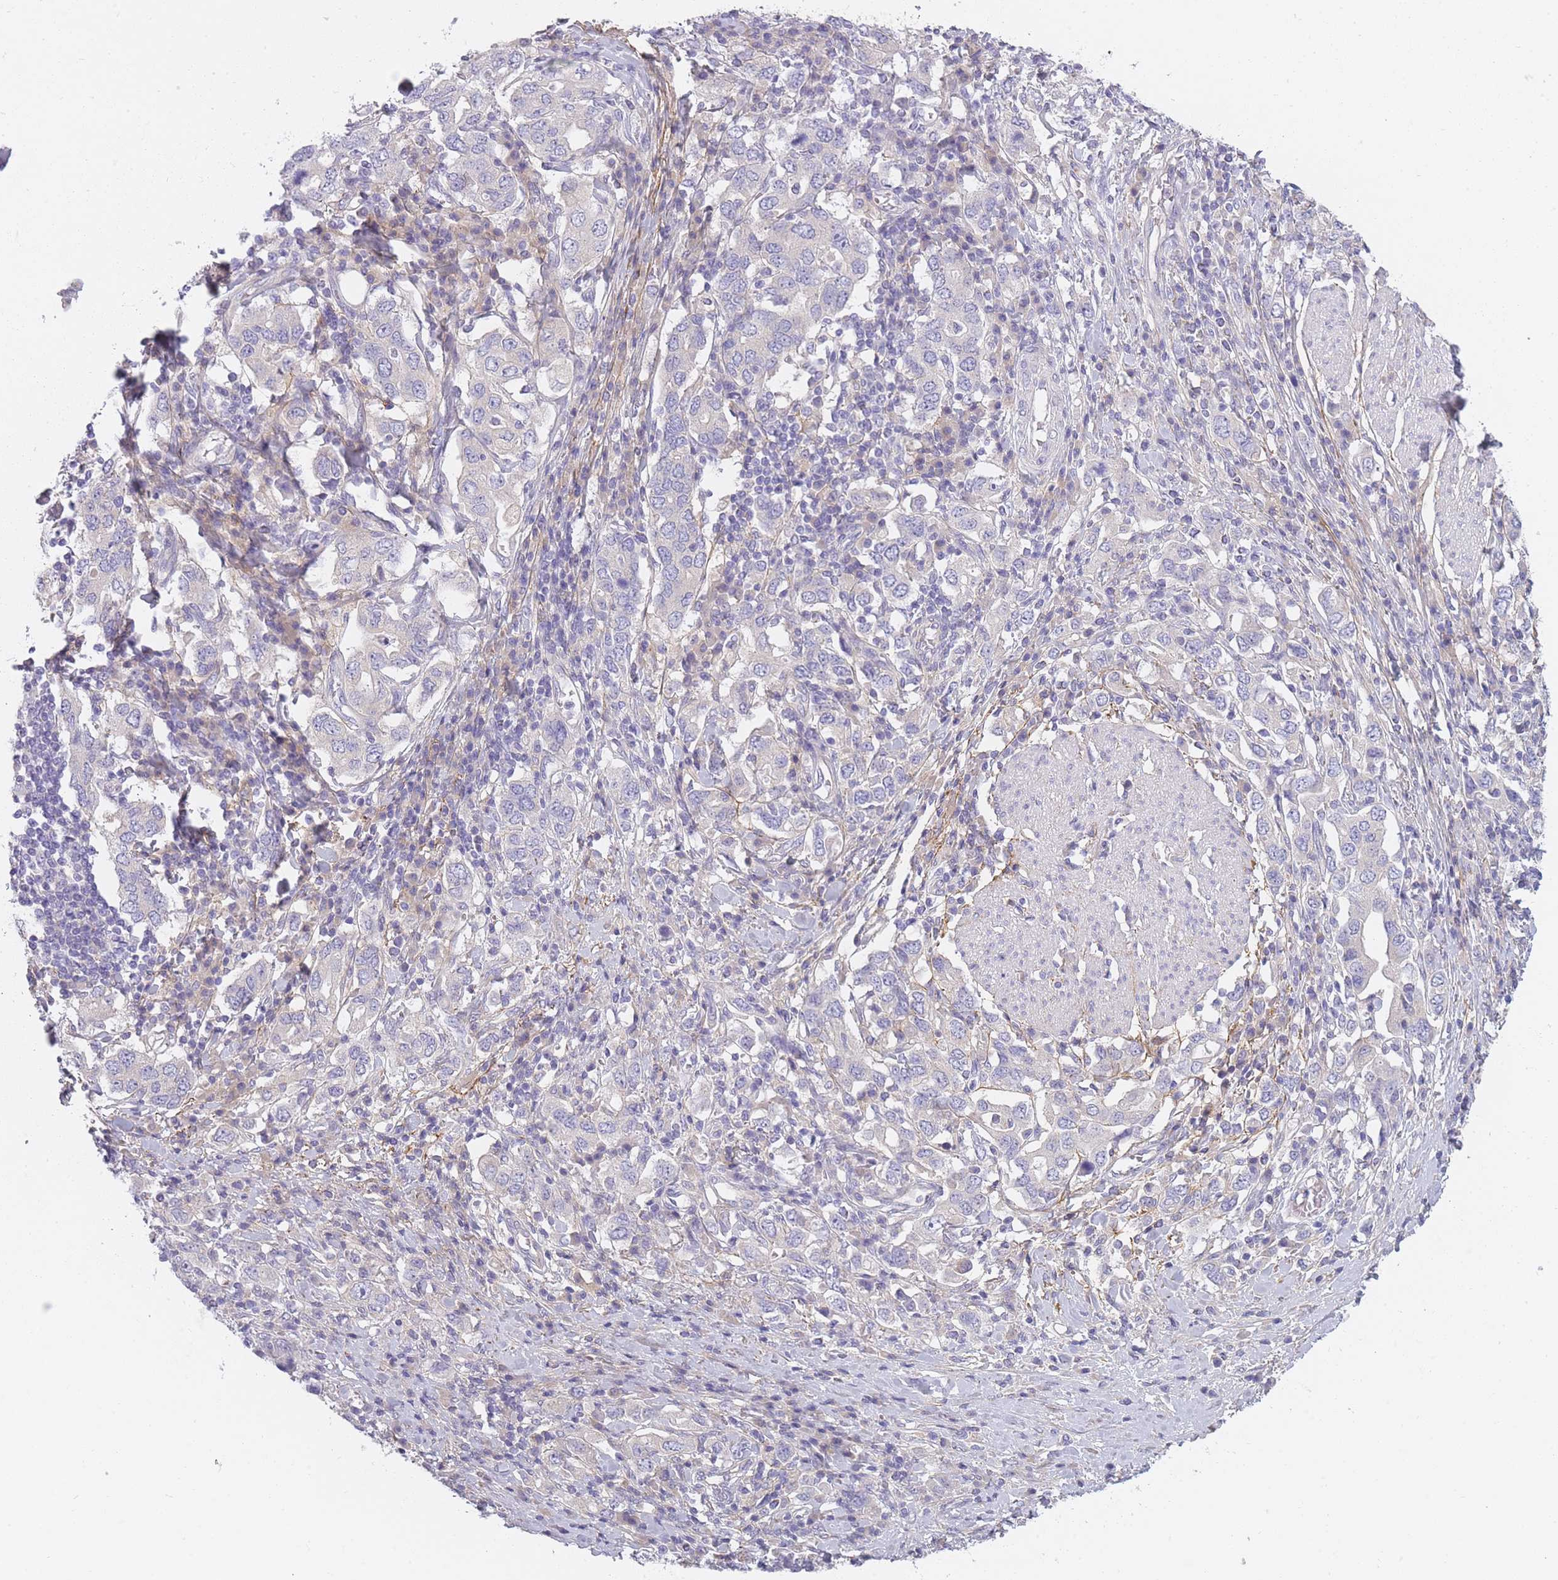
{"staining": {"intensity": "negative", "quantity": "none", "location": "none"}, "tissue": "stomach cancer", "cell_type": "Tumor cells", "image_type": "cancer", "snomed": [{"axis": "morphology", "description": "Adenocarcinoma, NOS"}, {"axis": "topography", "description": "Stomach, upper"}, {"axis": "topography", "description": "Stomach"}], "caption": "Tumor cells are negative for protein expression in human stomach adenocarcinoma.", "gene": "AP3M2", "patient": {"sex": "male", "age": 62}}